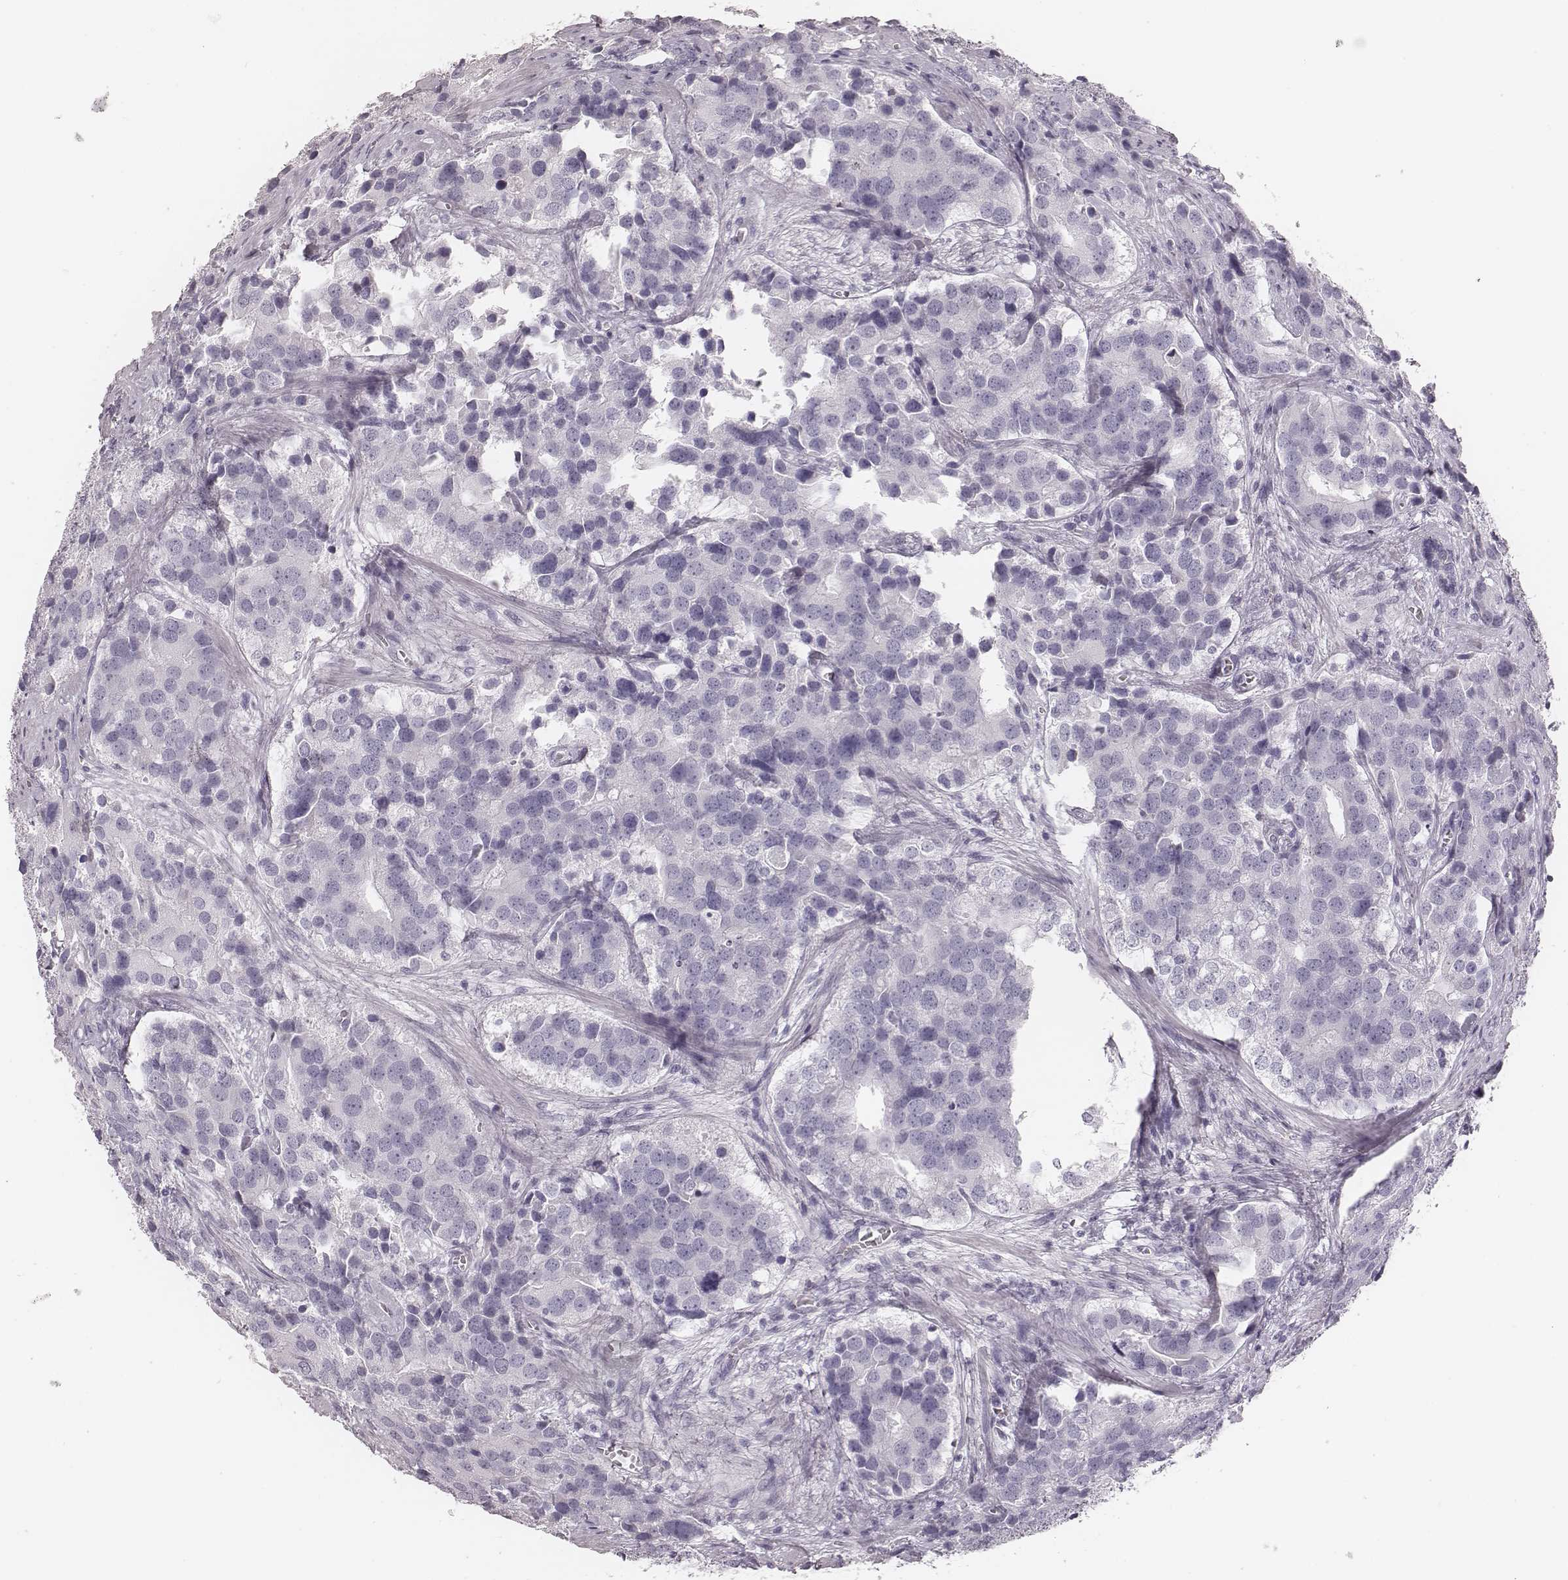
{"staining": {"intensity": "negative", "quantity": "none", "location": "none"}, "tissue": "prostate cancer", "cell_type": "Tumor cells", "image_type": "cancer", "snomed": [{"axis": "morphology", "description": "Adenocarcinoma, NOS"}, {"axis": "topography", "description": "Prostate and seminal vesicle, NOS"}], "caption": "An immunohistochemistry micrograph of prostate cancer is shown. There is no staining in tumor cells of prostate cancer.", "gene": "MSX1", "patient": {"sex": "male", "age": 63}}